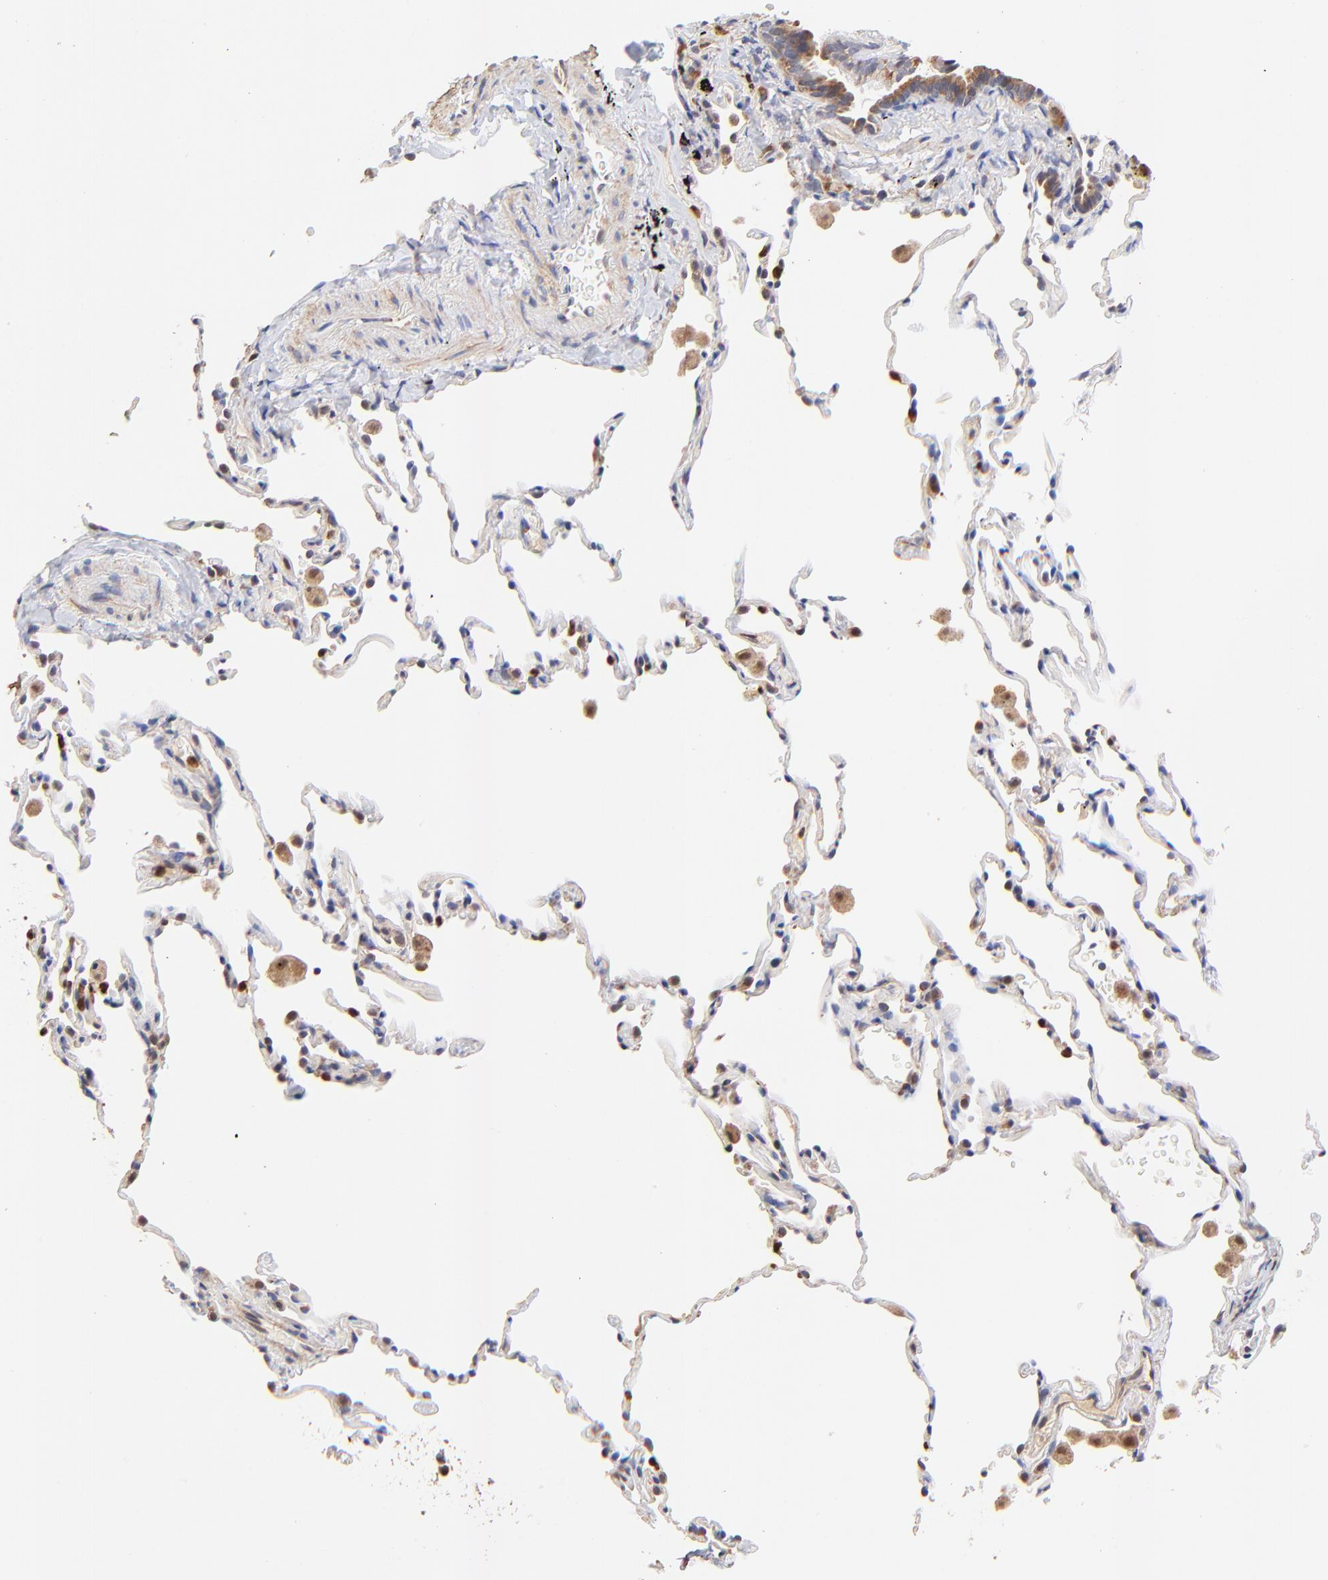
{"staining": {"intensity": "negative", "quantity": "none", "location": "none"}, "tissue": "lung", "cell_type": "Alveolar cells", "image_type": "normal", "snomed": [{"axis": "morphology", "description": "Normal tissue, NOS"}, {"axis": "morphology", "description": "Soft tissue tumor metastatic"}, {"axis": "topography", "description": "Lung"}], "caption": "Photomicrograph shows no protein expression in alveolar cells of unremarkable lung.", "gene": "BBOF1", "patient": {"sex": "male", "age": 59}}